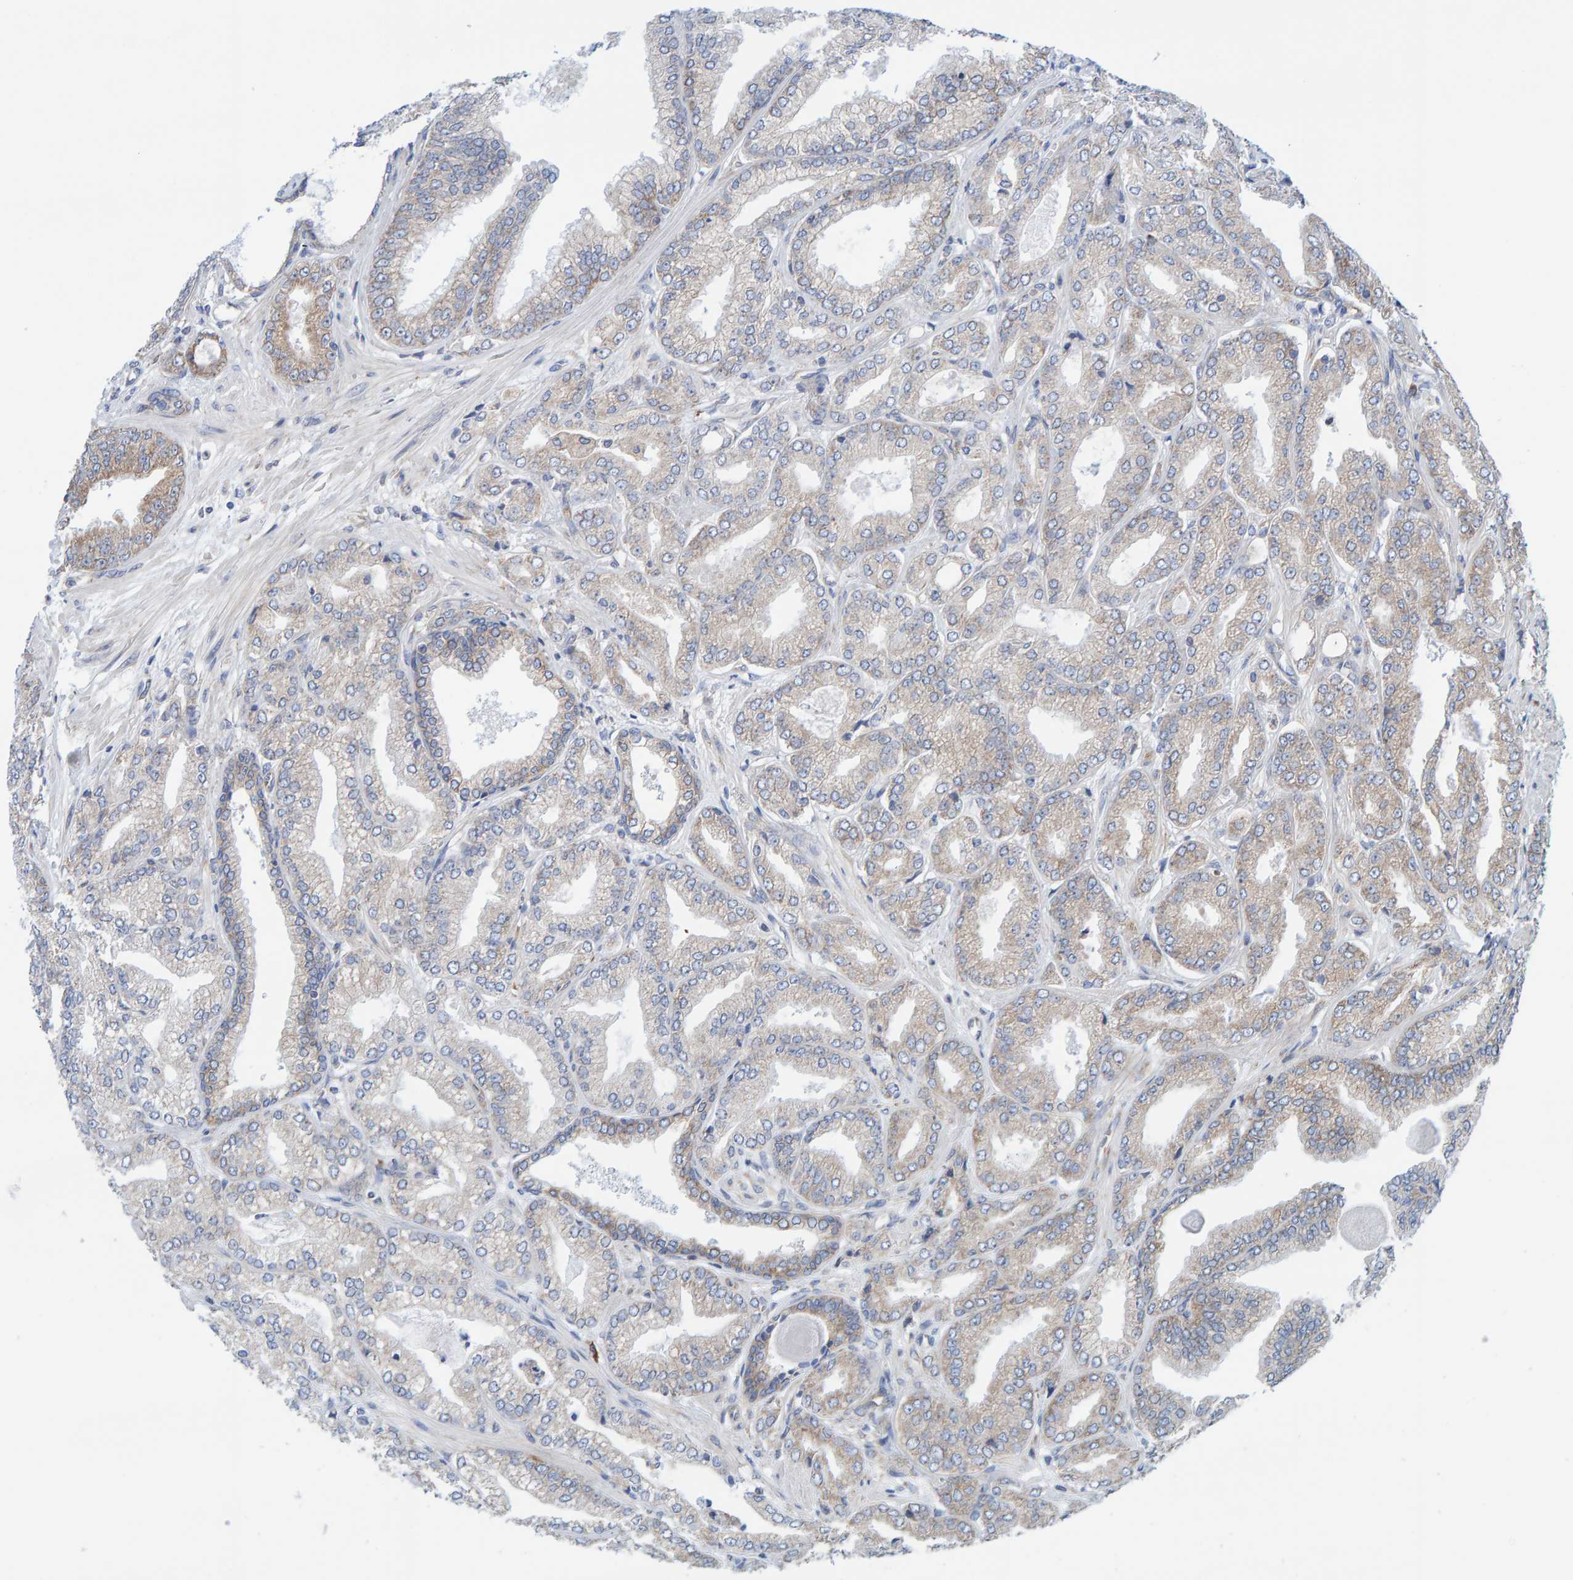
{"staining": {"intensity": "weak", "quantity": "<25%", "location": "cytoplasmic/membranous"}, "tissue": "prostate cancer", "cell_type": "Tumor cells", "image_type": "cancer", "snomed": [{"axis": "morphology", "description": "Adenocarcinoma, Low grade"}, {"axis": "topography", "description": "Prostate"}], "caption": "DAB (3,3'-diaminobenzidine) immunohistochemical staining of human adenocarcinoma (low-grade) (prostate) exhibits no significant expression in tumor cells.", "gene": "CDK5RAP3", "patient": {"sex": "male", "age": 52}}